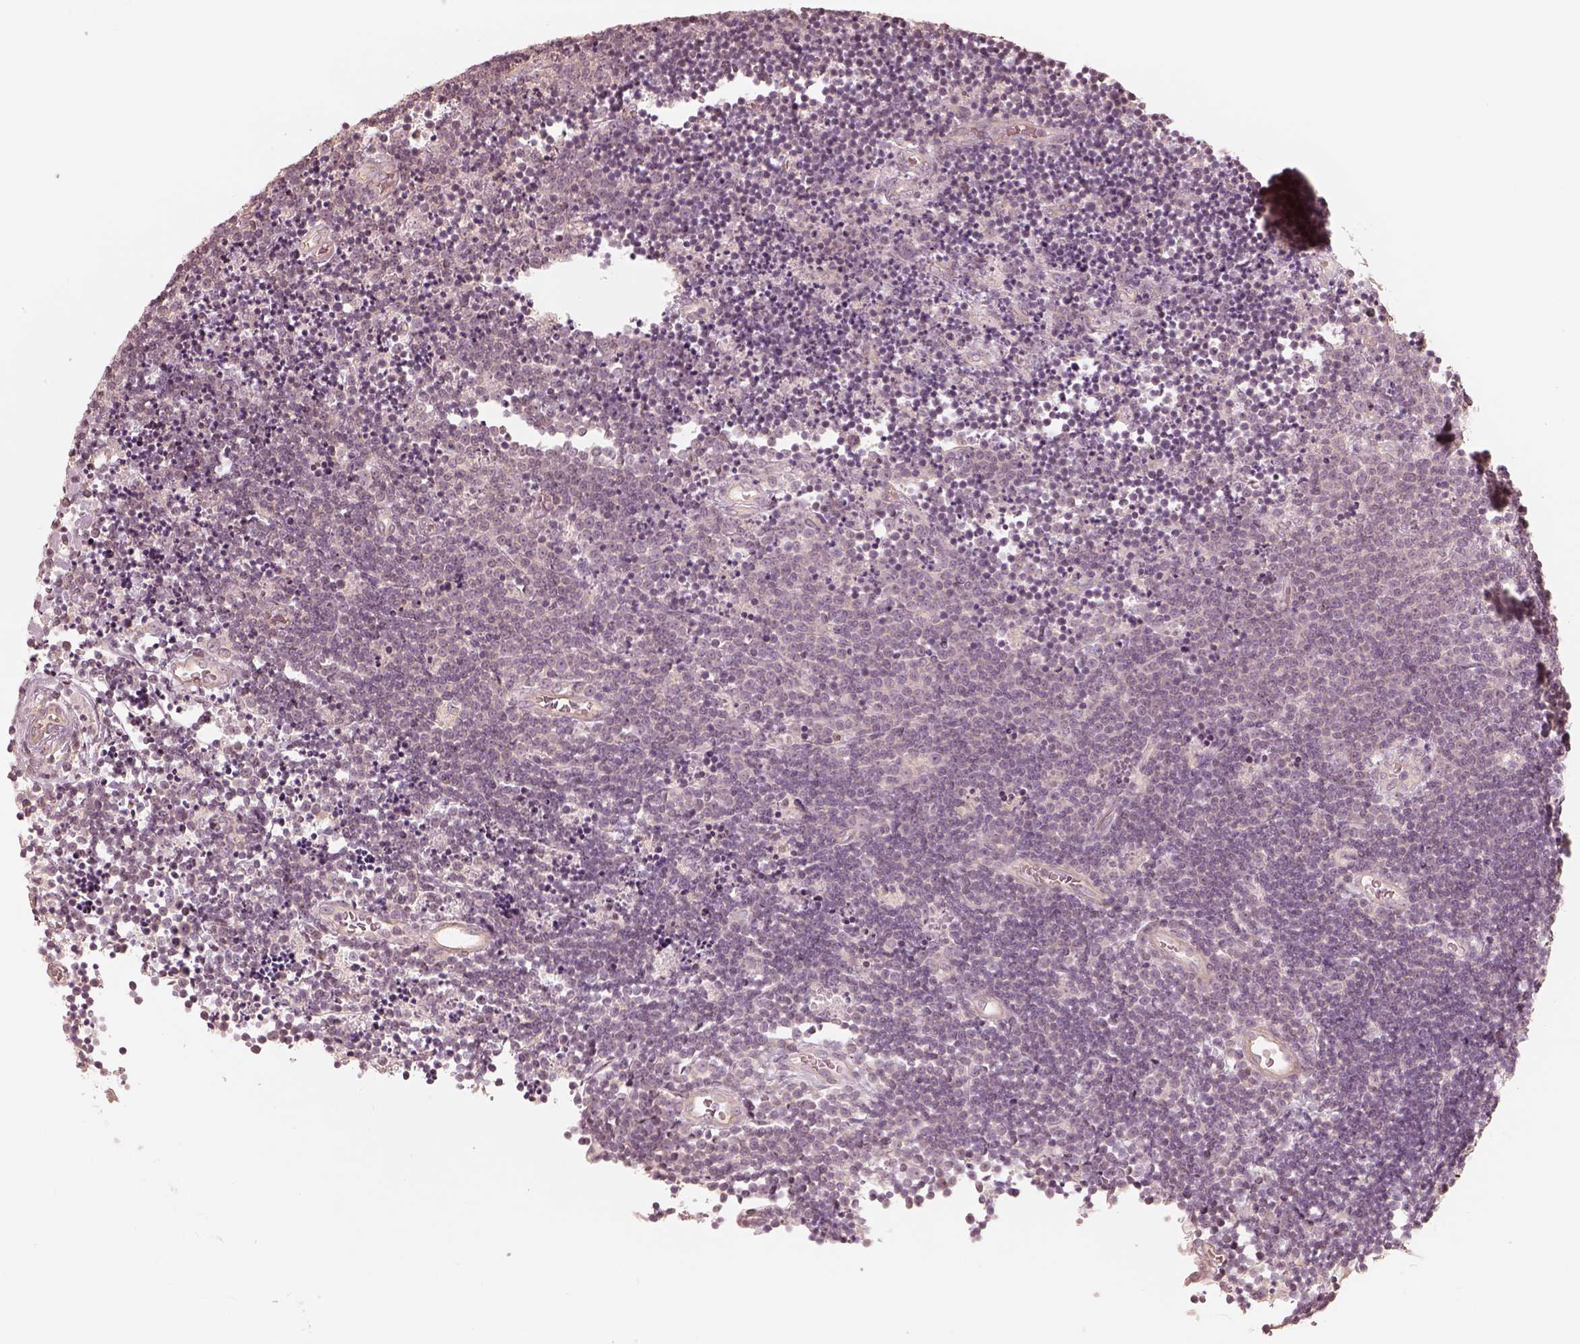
{"staining": {"intensity": "negative", "quantity": "none", "location": "none"}, "tissue": "lymphoma", "cell_type": "Tumor cells", "image_type": "cancer", "snomed": [{"axis": "morphology", "description": "Malignant lymphoma, non-Hodgkin's type, Low grade"}, {"axis": "topography", "description": "Brain"}], "caption": "This histopathology image is of low-grade malignant lymphoma, non-Hodgkin's type stained with IHC to label a protein in brown with the nuclei are counter-stained blue. There is no expression in tumor cells. Nuclei are stained in blue.", "gene": "KIF5C", "patient": {"sex": "female", "age": 66}}